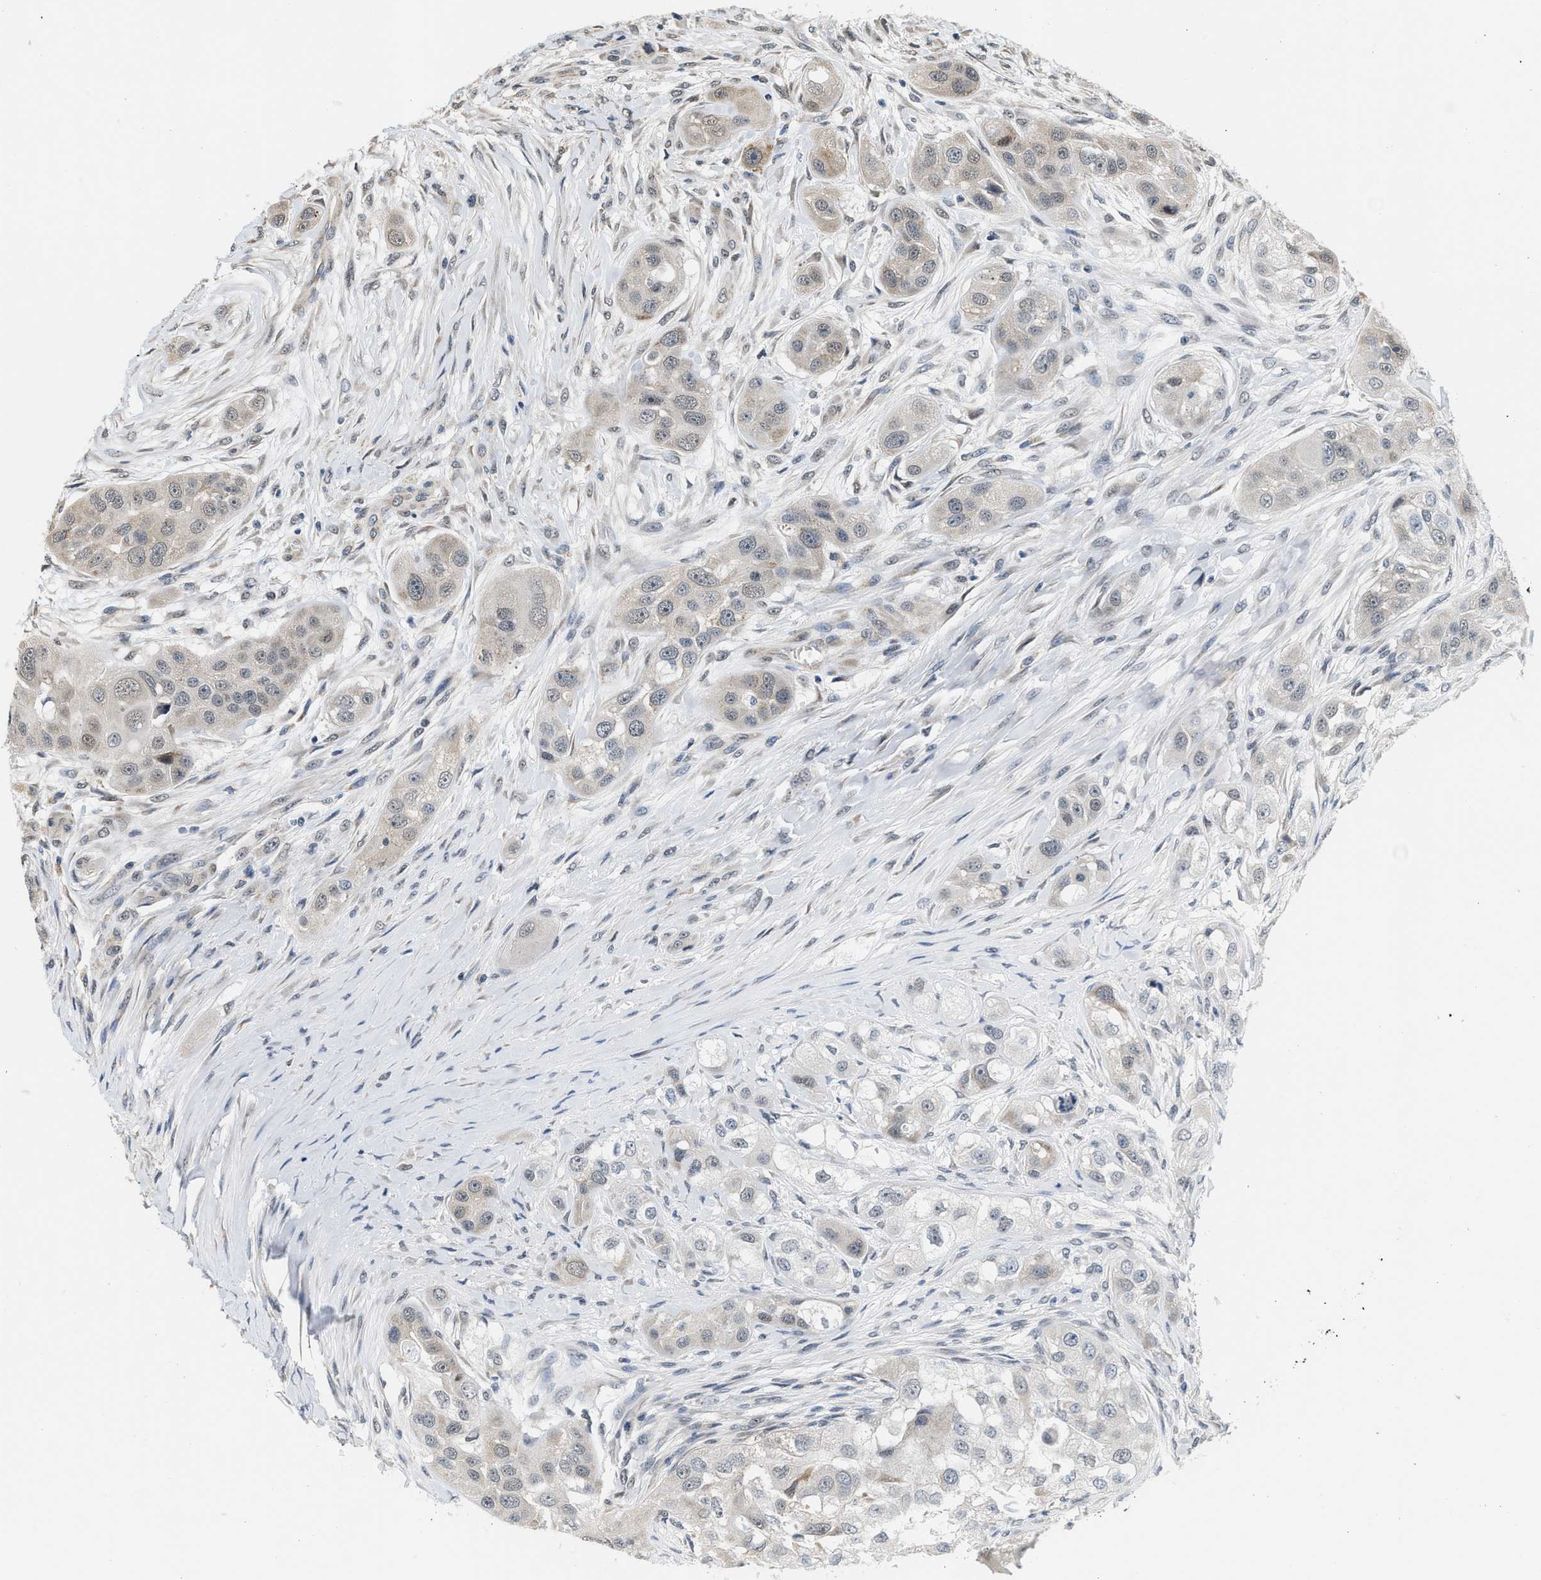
{"staining": {"intensity": "negative", "quantity": "none", "location": "none"}, "tissue": "head and neck cancer", "cell_type": "Tumor cells", "image_type": "cancer", "snomed": [{"axis": "morphology", "description": "Normal tissue, NOS"}, {"axis": "morphology", "description": "Squamous cell carcinoma, NOS"}, {"axis": "topography", "description": "Skeletal muscle"}, {"axis": "topography", "description": "Head-Neck"}], "caption": "Human head and neck cancer stained for a protein using immunohistochemistry (IHC) displays no staining in tumor cells.", "gene": "GIGYF1", "patient": {"sex": "male", "age": 51}}